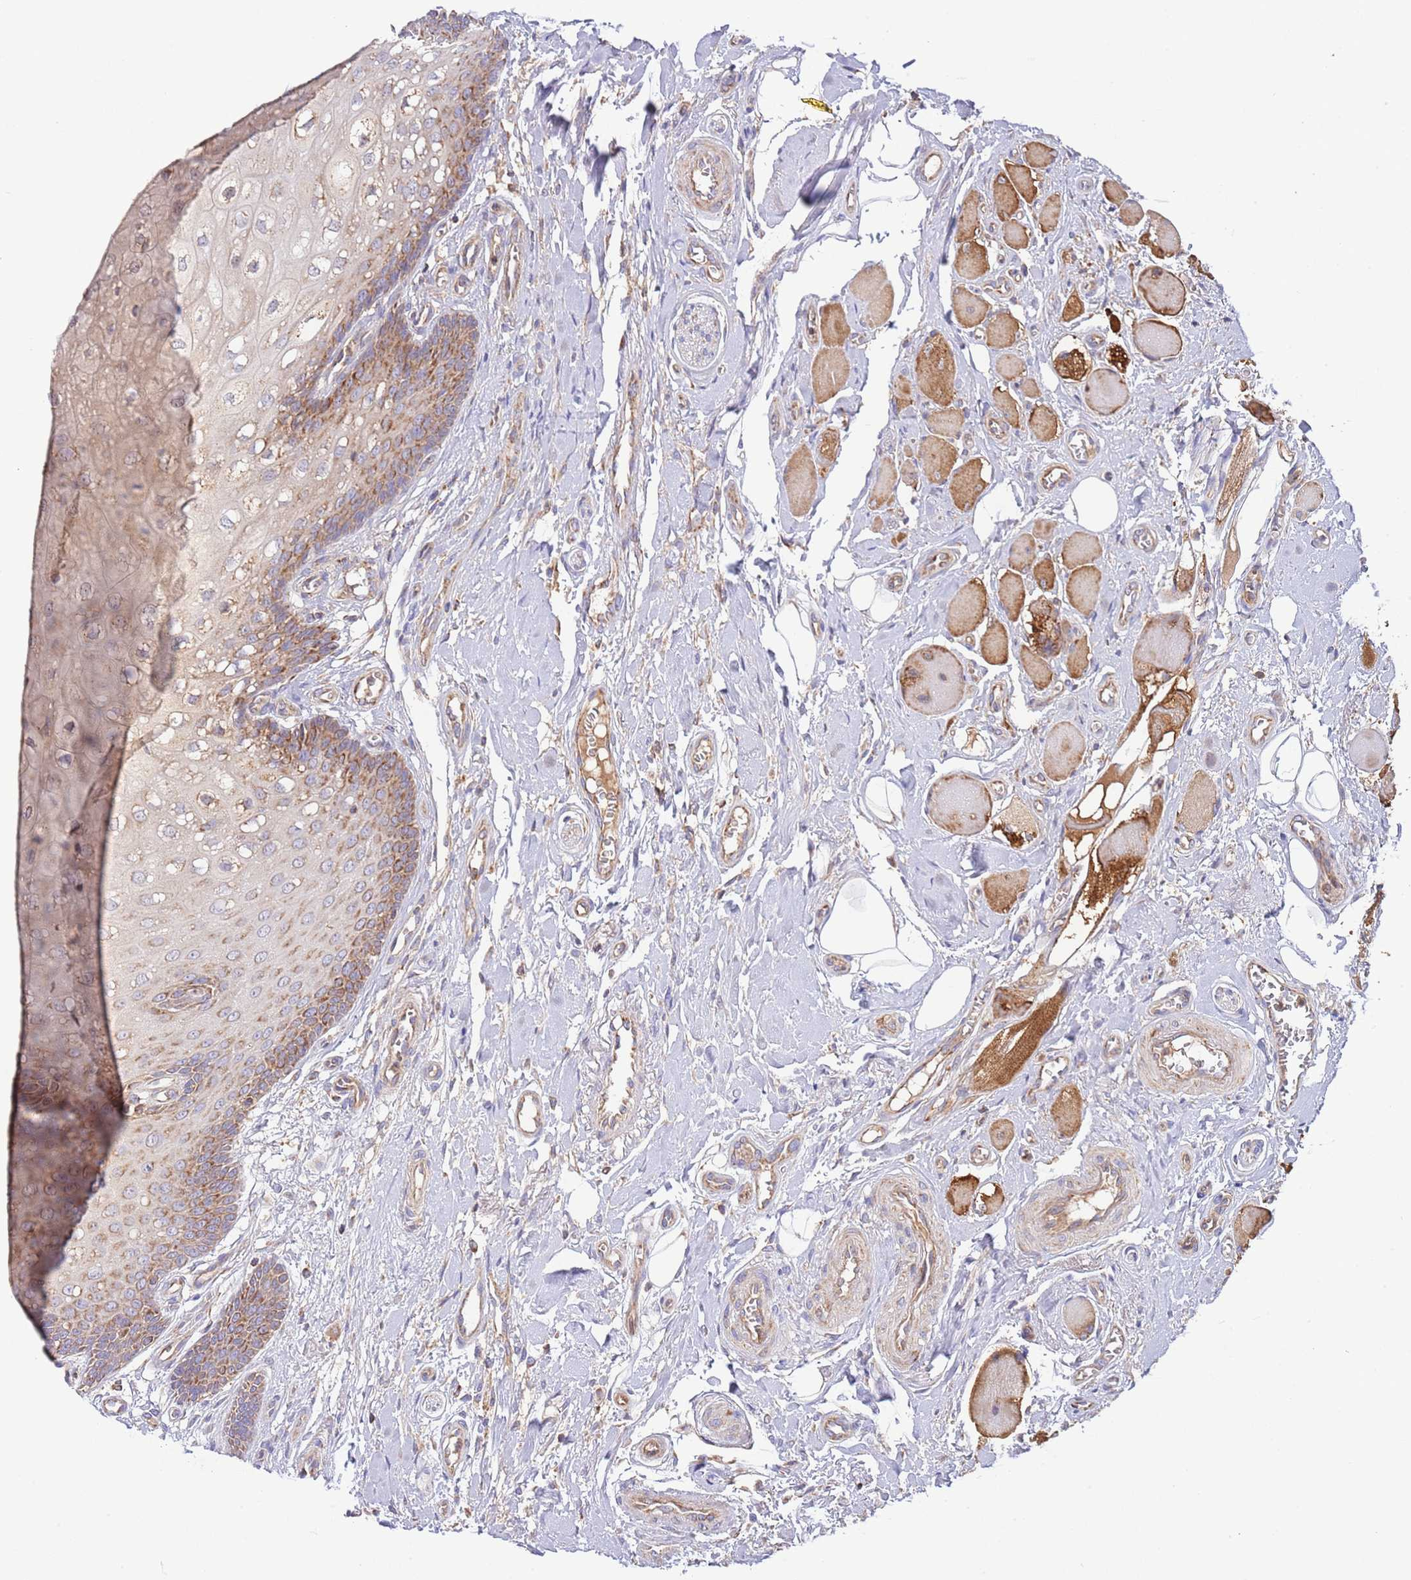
{"staining": {"intensity": "strong", "quantity": "25%-75%", "location": "cytoplasmic/membranous"}, "tissue": "oral mucosa", "cell_type": "Squamous epithelial cells", "image_type": "normal", "snomed": [{"axis": "morphology", "description": "Normal tissue, NOS"}, {"axis": "morphology", "description": "Squamous cell carcinoma, NOS"}, {"axis": "topography", "description": "Oral tissue"}, {"axis": "topography", "description": "Tounge, NOS"}, {"axis": "topography", "description": "Head-Neck"}], "caption": "Oral mucosa stained with a brown dye displays strong cytoplasmic/membranous positive staining in about 25%-75% of squamous epithelial cells.", "gene": "DNAJA3", "patient": {"sex": "male", "age": 79}}